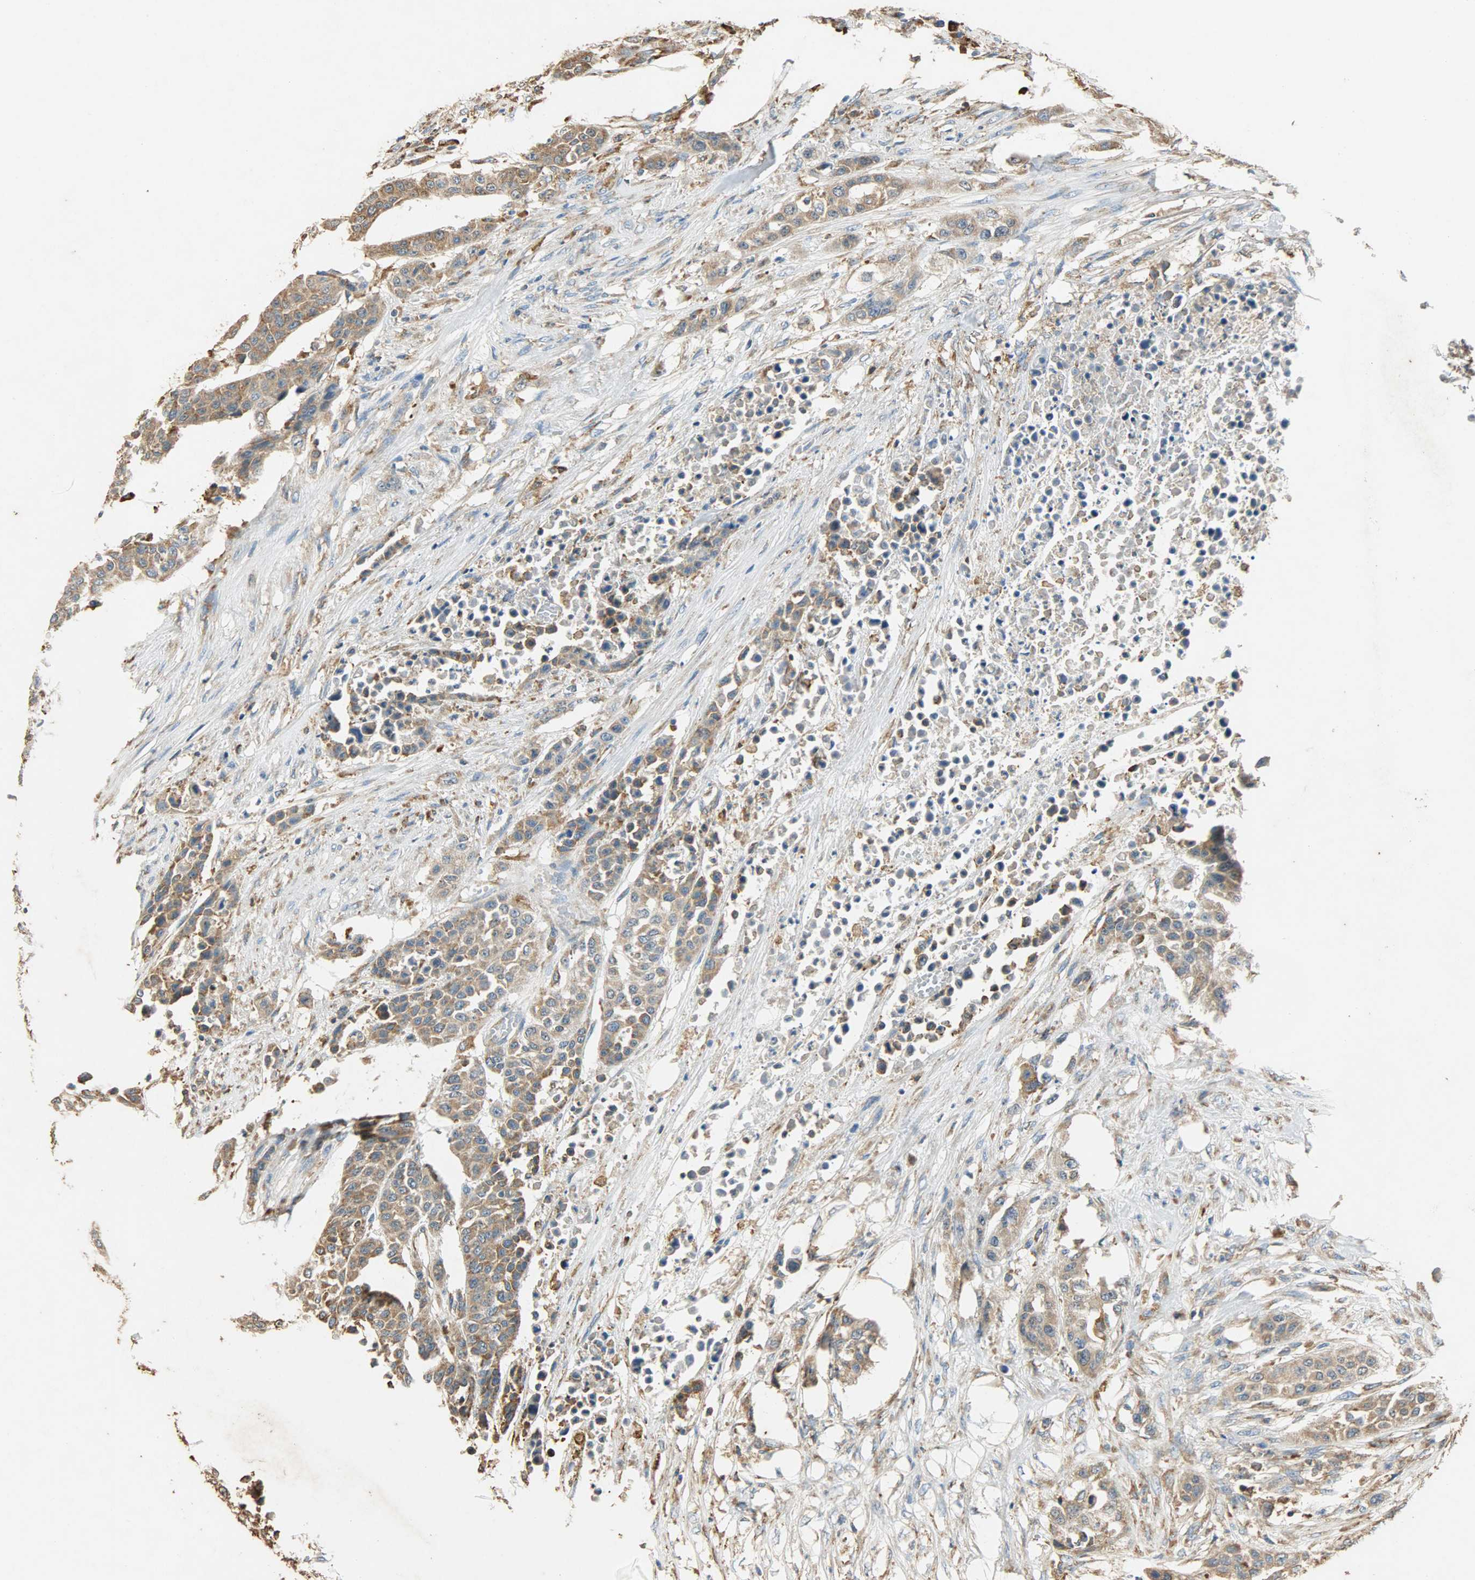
{"staining": {"intensity": "moderate", "quantity": ">75%", "location": "cytoplasmic/membranous"}, "tissue": "urothelial cancer", "cell_type": "Tumor cells", "image_type": "cancer", "snomed": [{"axis": "morphology", "description": "Urothelial carcinoma, High grade"}, {"axis": "topography", "description": "Urinary bladder"}], "caption": "This image reveals immunohistochemistry (IHC) staining of urothelial cancer, with medium moderate cytoplasmic/membranous staining in about >75% of tumor cells.", "gene": "HSPA5", "patient": {"sex": "male", "age": 74}}